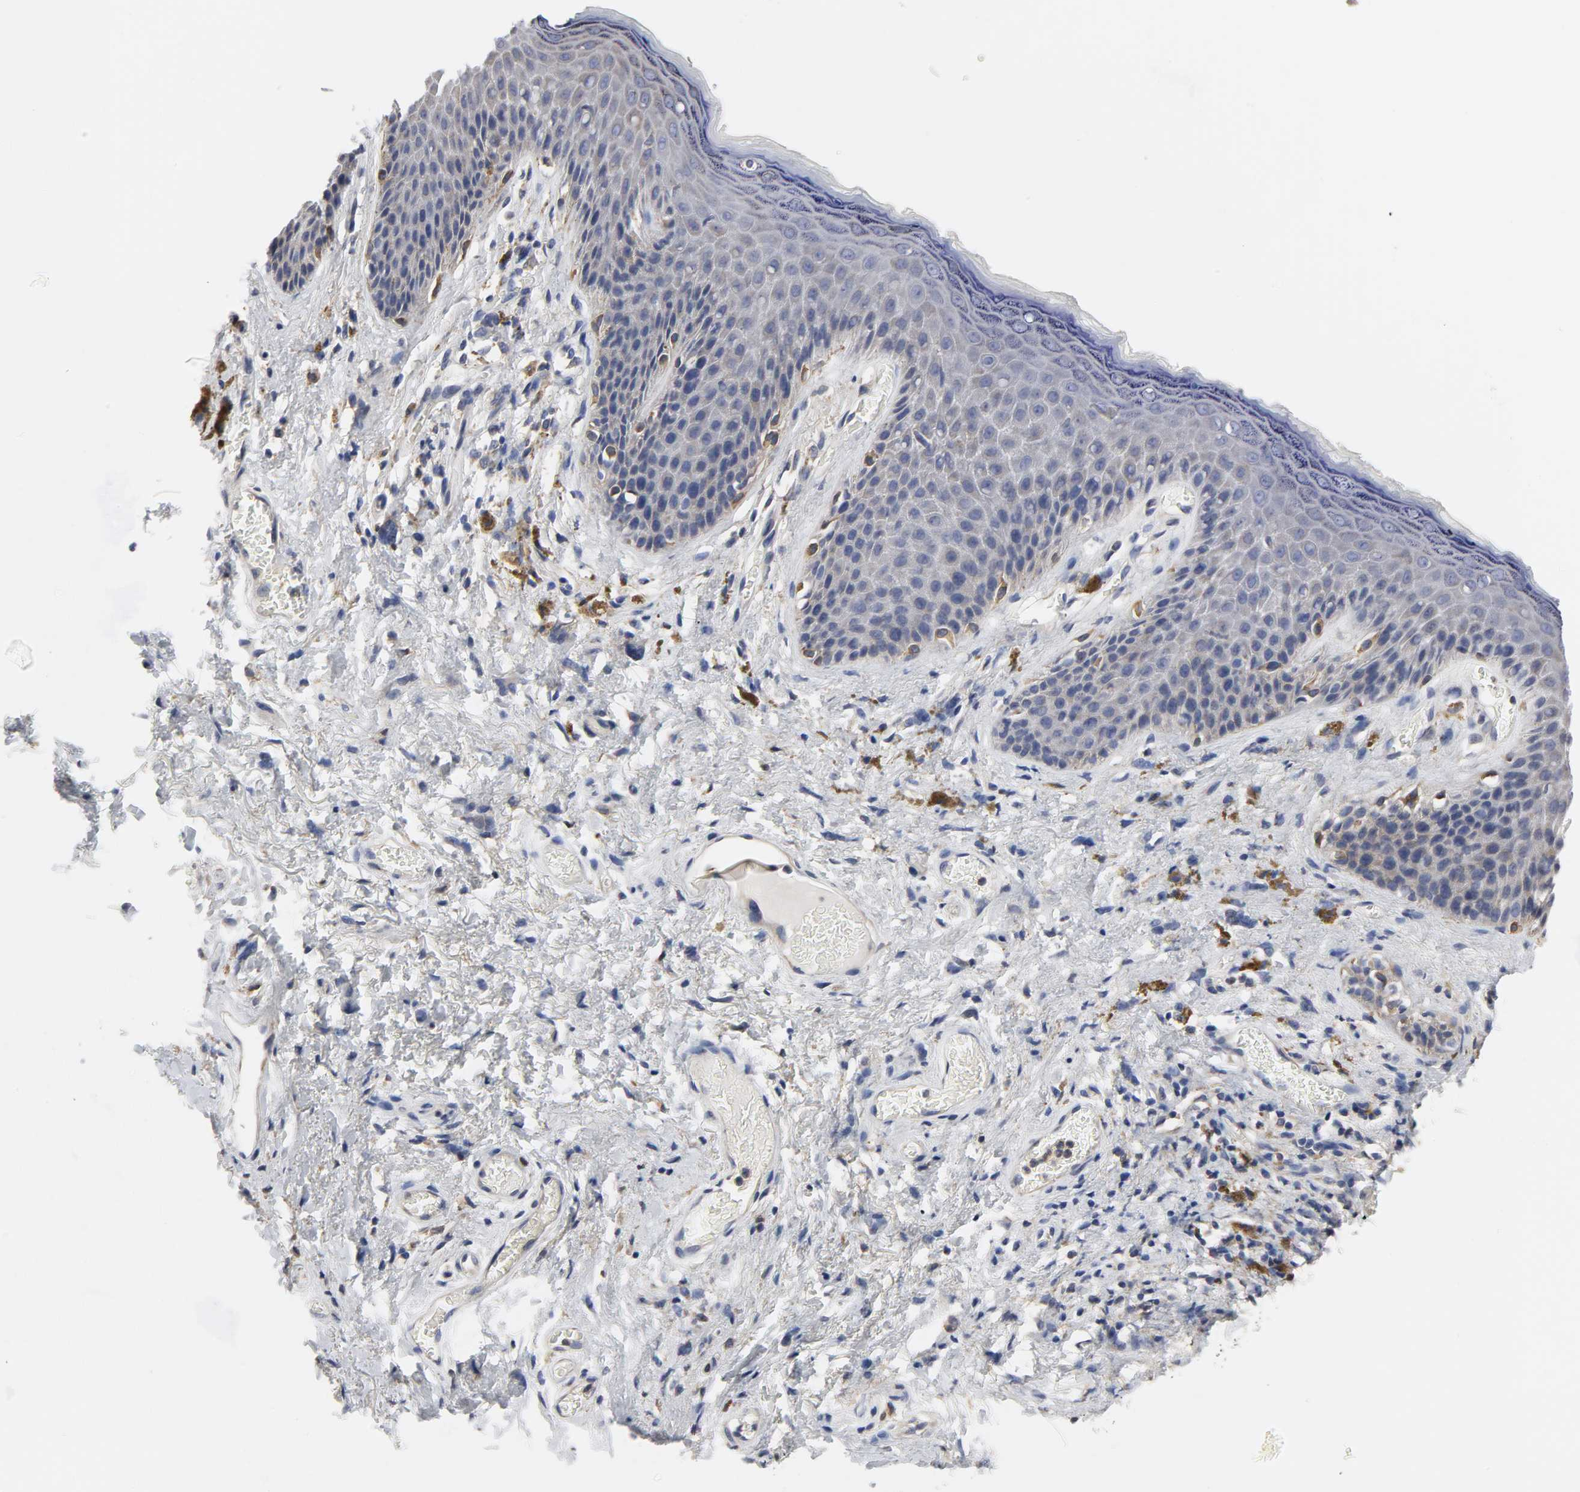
{"staining": {"intensity": "negative", "quantity": "none", "location": "none"}, "tissue": "skin", "cell_type": "Epidermal cells", "image_type": "normal", "snomed": [{"axis": "morphology", "description": "Normal tissue, NOS"}, {"axis": "topography", "description": "Anal"}], "caption": "Benign skin was stained to show a protein in brown. There is no significant staining in epidermal cells. Brightfield microscopy of immunohistochemistry stained with DAB (3,3'-diaminobenzidine) (brown) and hematoxylin (blue), captured at high magnification.", "gene": "HCK", "patient": {"sex": "female", "age": 46}}